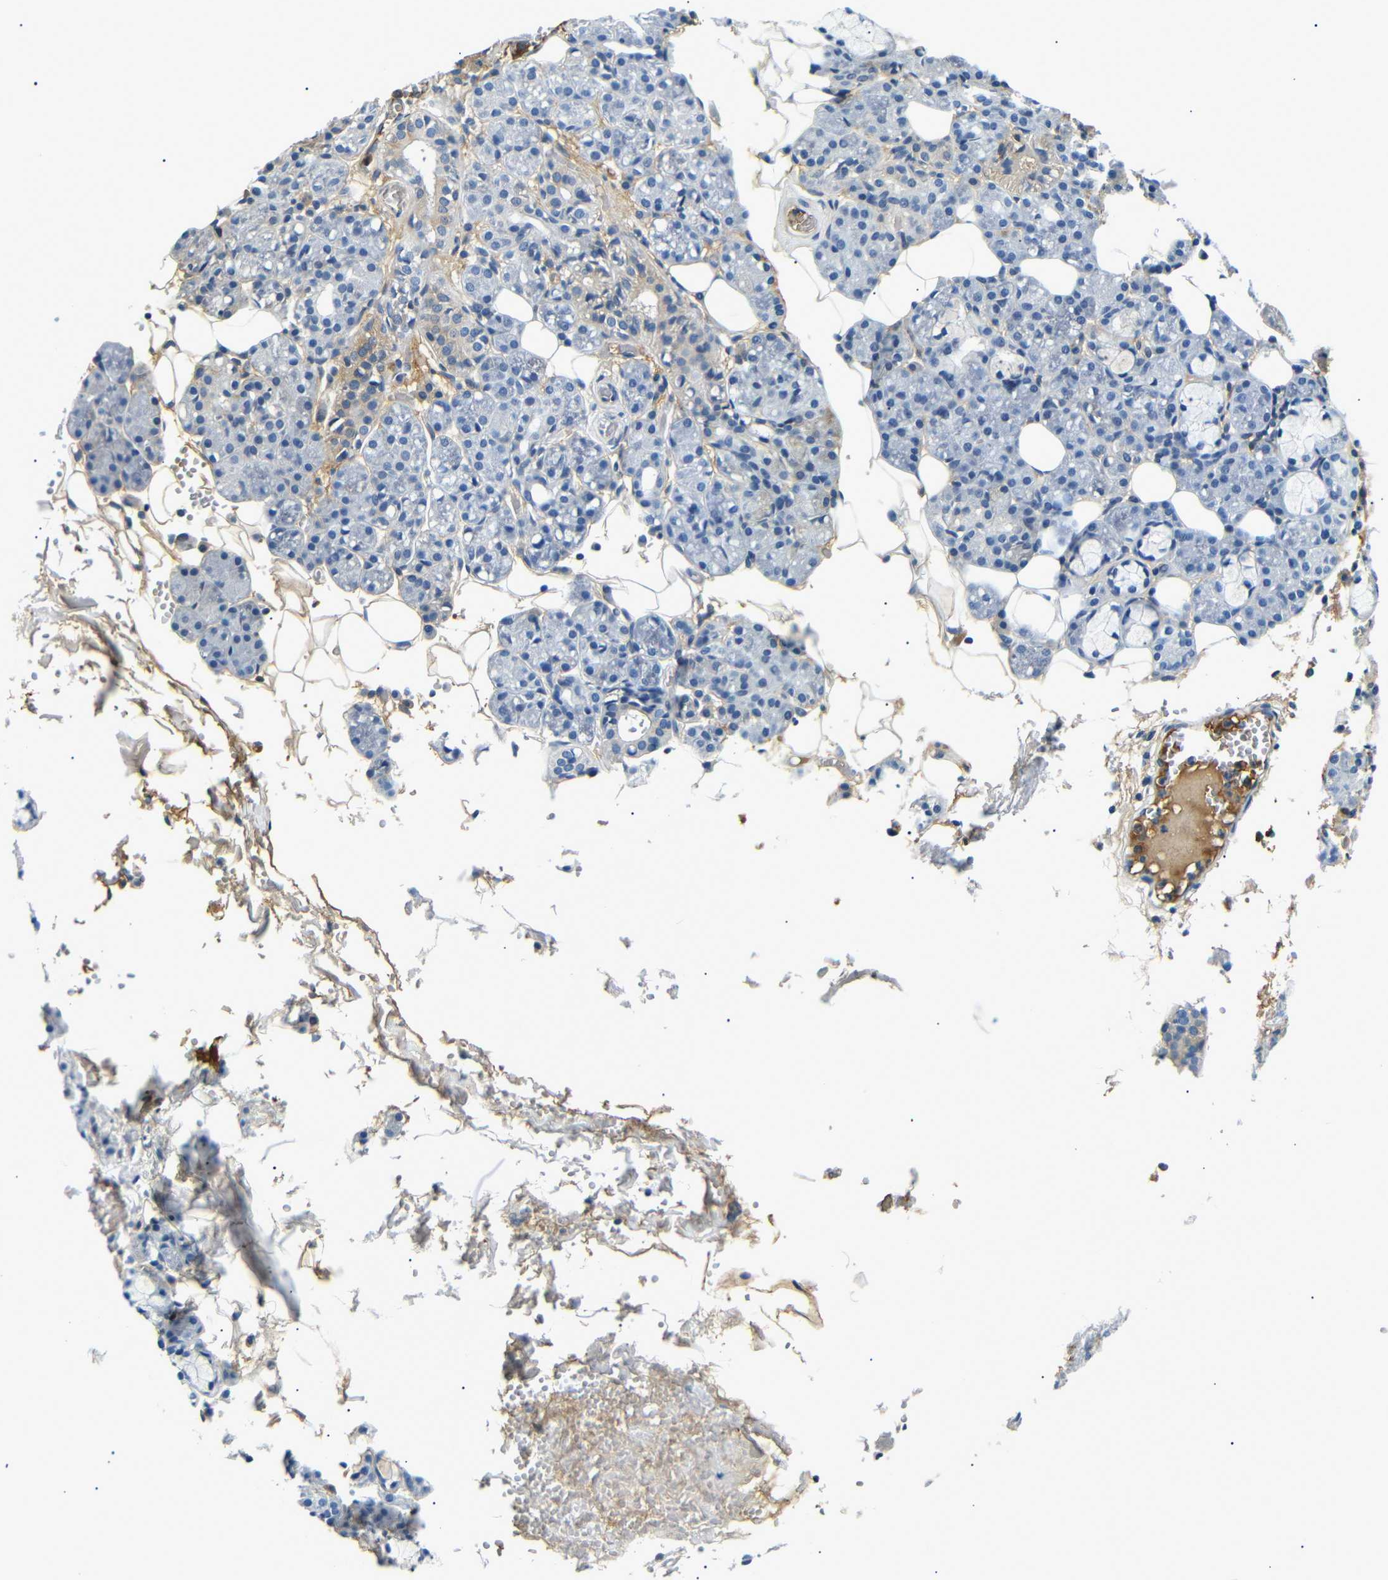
{"staining": {"intensity": "weak", "quantity": "<25%", "location": "cytoplasmic/membranous"}, "tissue": "salivary gland", "cell_type": "Glandular cells", "image_type": "normal", "snomed": [{"axis": "morphology", "description": "Normal tissue, NOS"}, {"axis": "topography", "description": "Salivary gland"}], "caption": "The micrograph demonstrates no staining of glandular cells in normal salivary gland.", "gene": "LHCGR", "patient": {"sex": "male", "age": 63}}